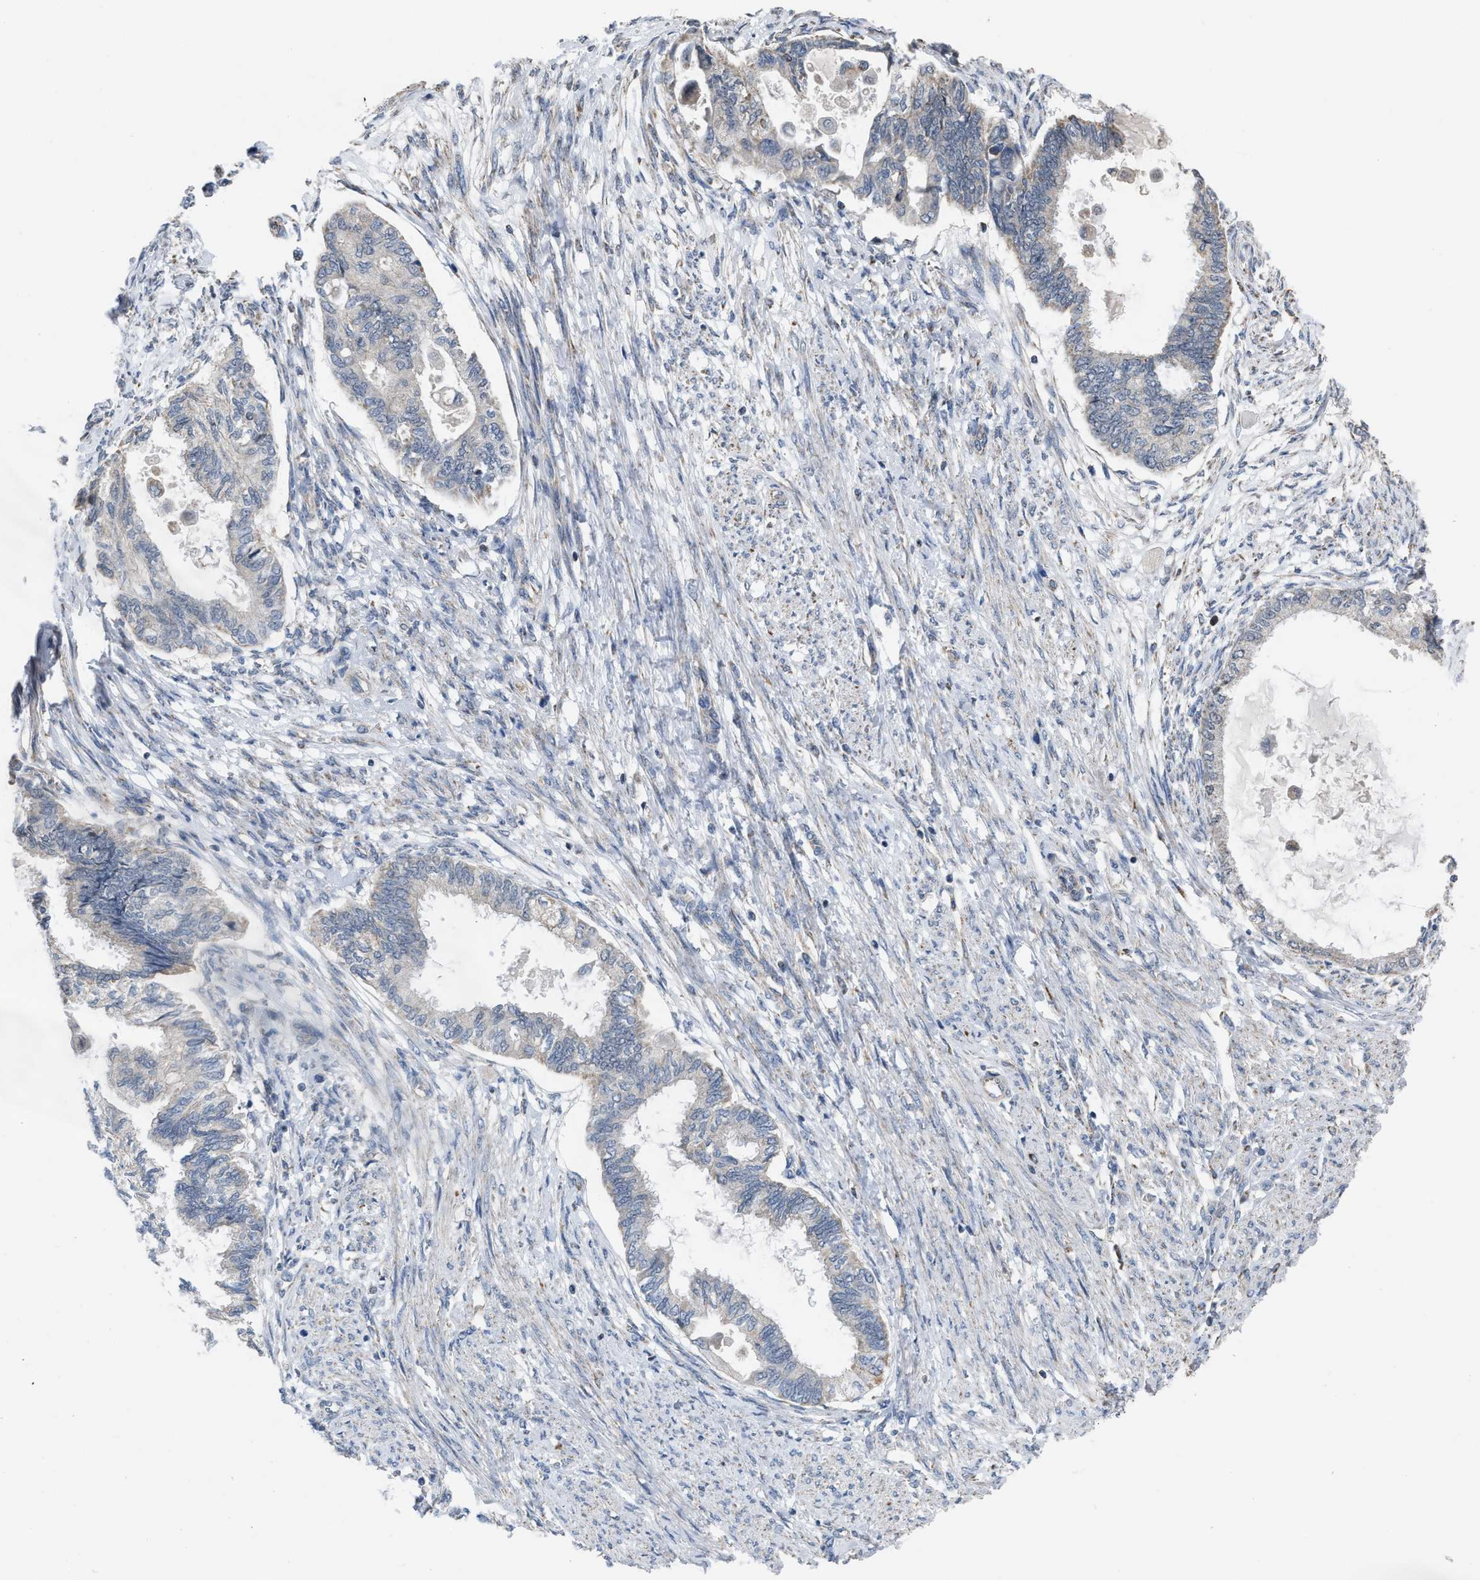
{"staining": {"intensity": "negative", "quantity": "none", "location": "none"}, "tissue": "cervical cancer", "cell_type": "Tumor cells", "image_type": "cancer", "snomed": [{"axis": "morphology", "description": "Normal tissue, NOS"}, {"axis": "morphology", "description": "Adenocarcinoma, NOS"}, {"axis": "topography", "description": "Cervix"}, {"axis": "topography", "description": "Endometrium"}], "caption": "Immunohistochemical staining of cervical cancer (adenocarcinoma) shows no significant positivity in tumor cells. The staining is performed using DAB (3,3'-diaminobenzidine) brown chromogen with nuclei counter-stained in using hematoxylin.", "gene": "BCL10", "patient": {"sex": "female", "age": 86}}